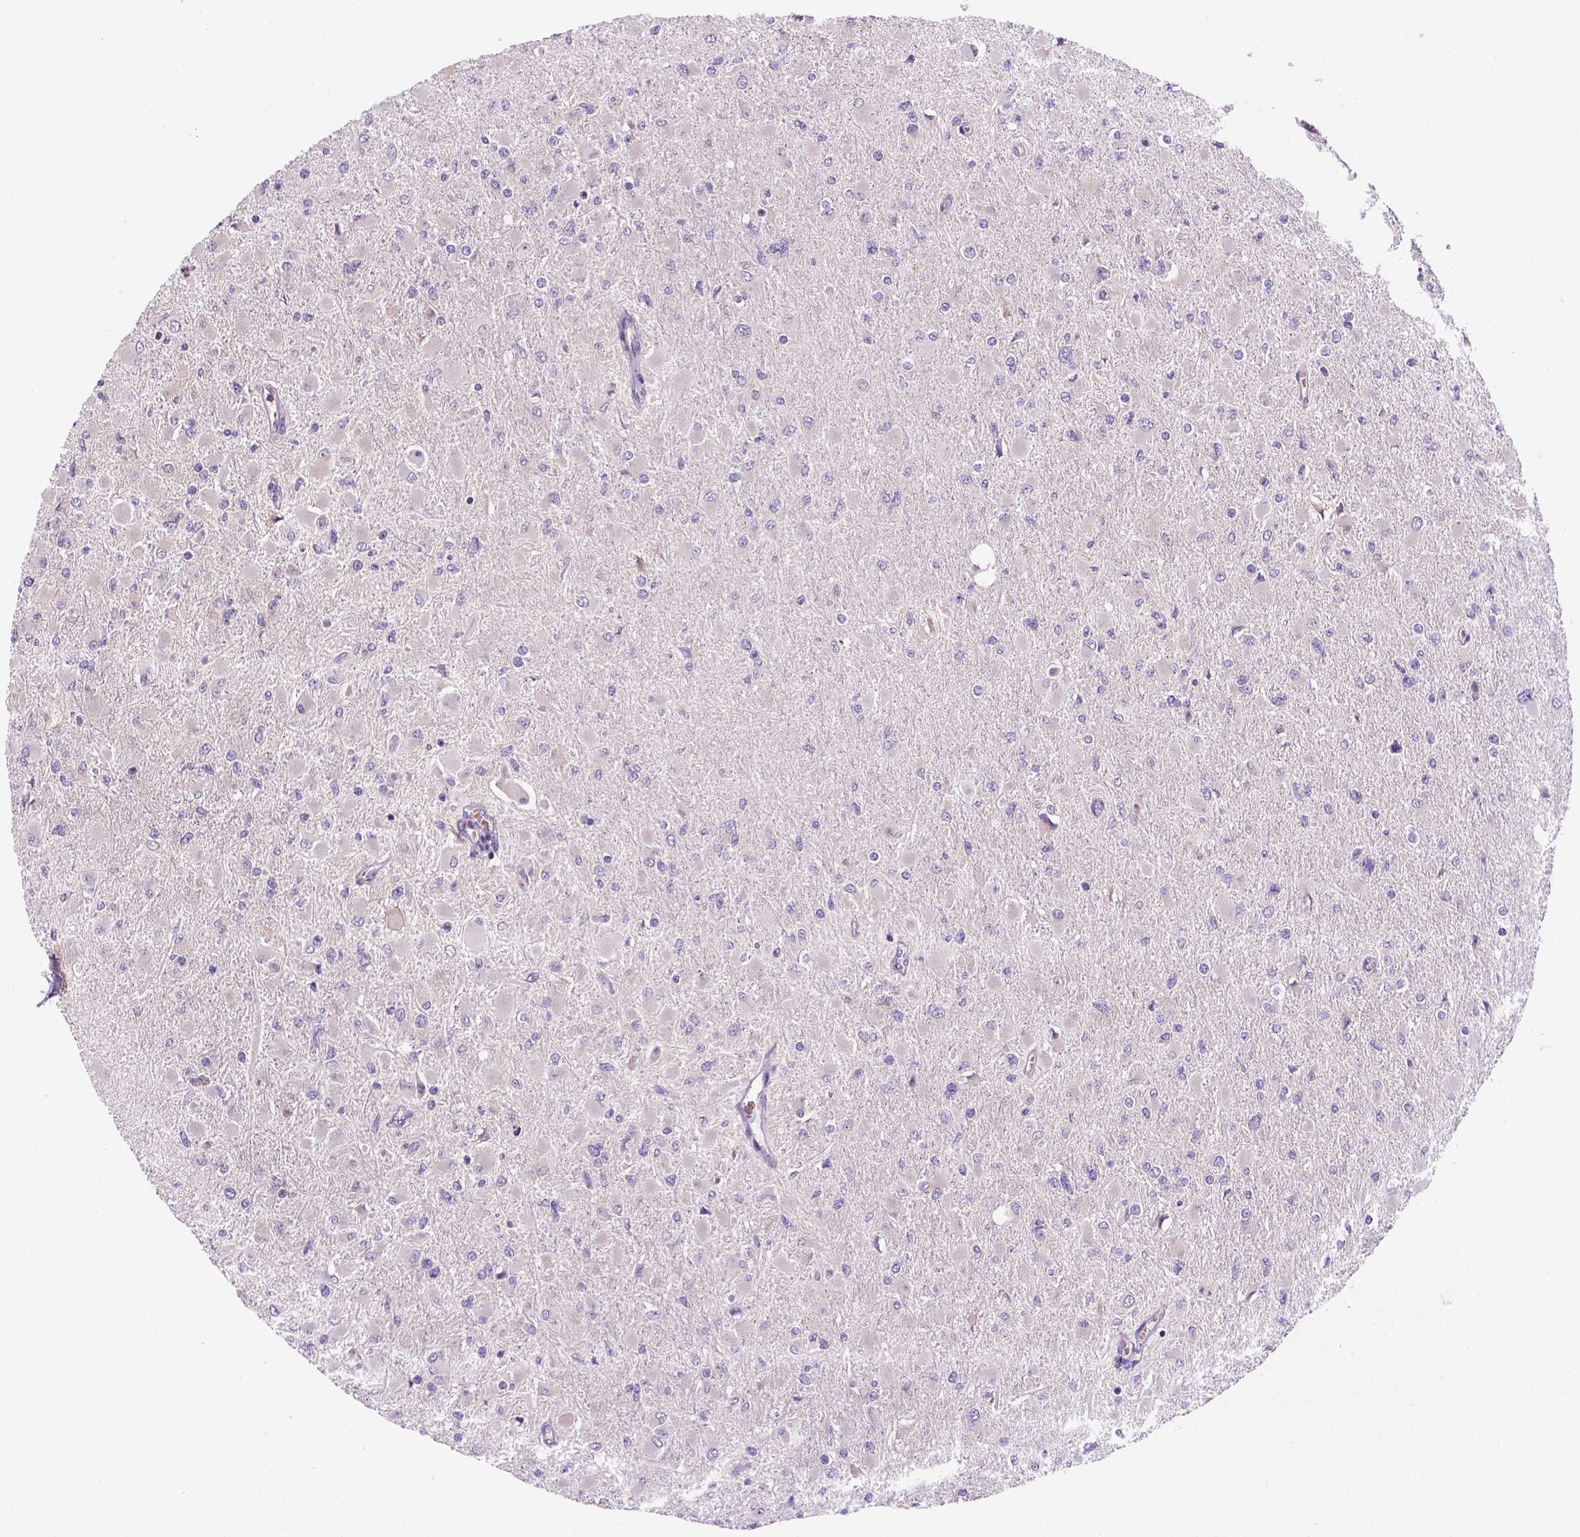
{"staining": {"intensity": "negative", "quantity": "none", "location": "none"}, "tissue": "glioma", "cell_type": "Tumor cells", "image_type": "cancer", "snomed": [{"axis": "morphology", "description": "Glioma, malignant, High grade"}, {"axis": "topography", "description": "Cerebral cortex"}], "caption": "Immunohistochemical staining of human glioma exhibits no significant staining in tumor cells.", "gene": "TM4SF20", "patient": {"sex": "female", "age": 36}}